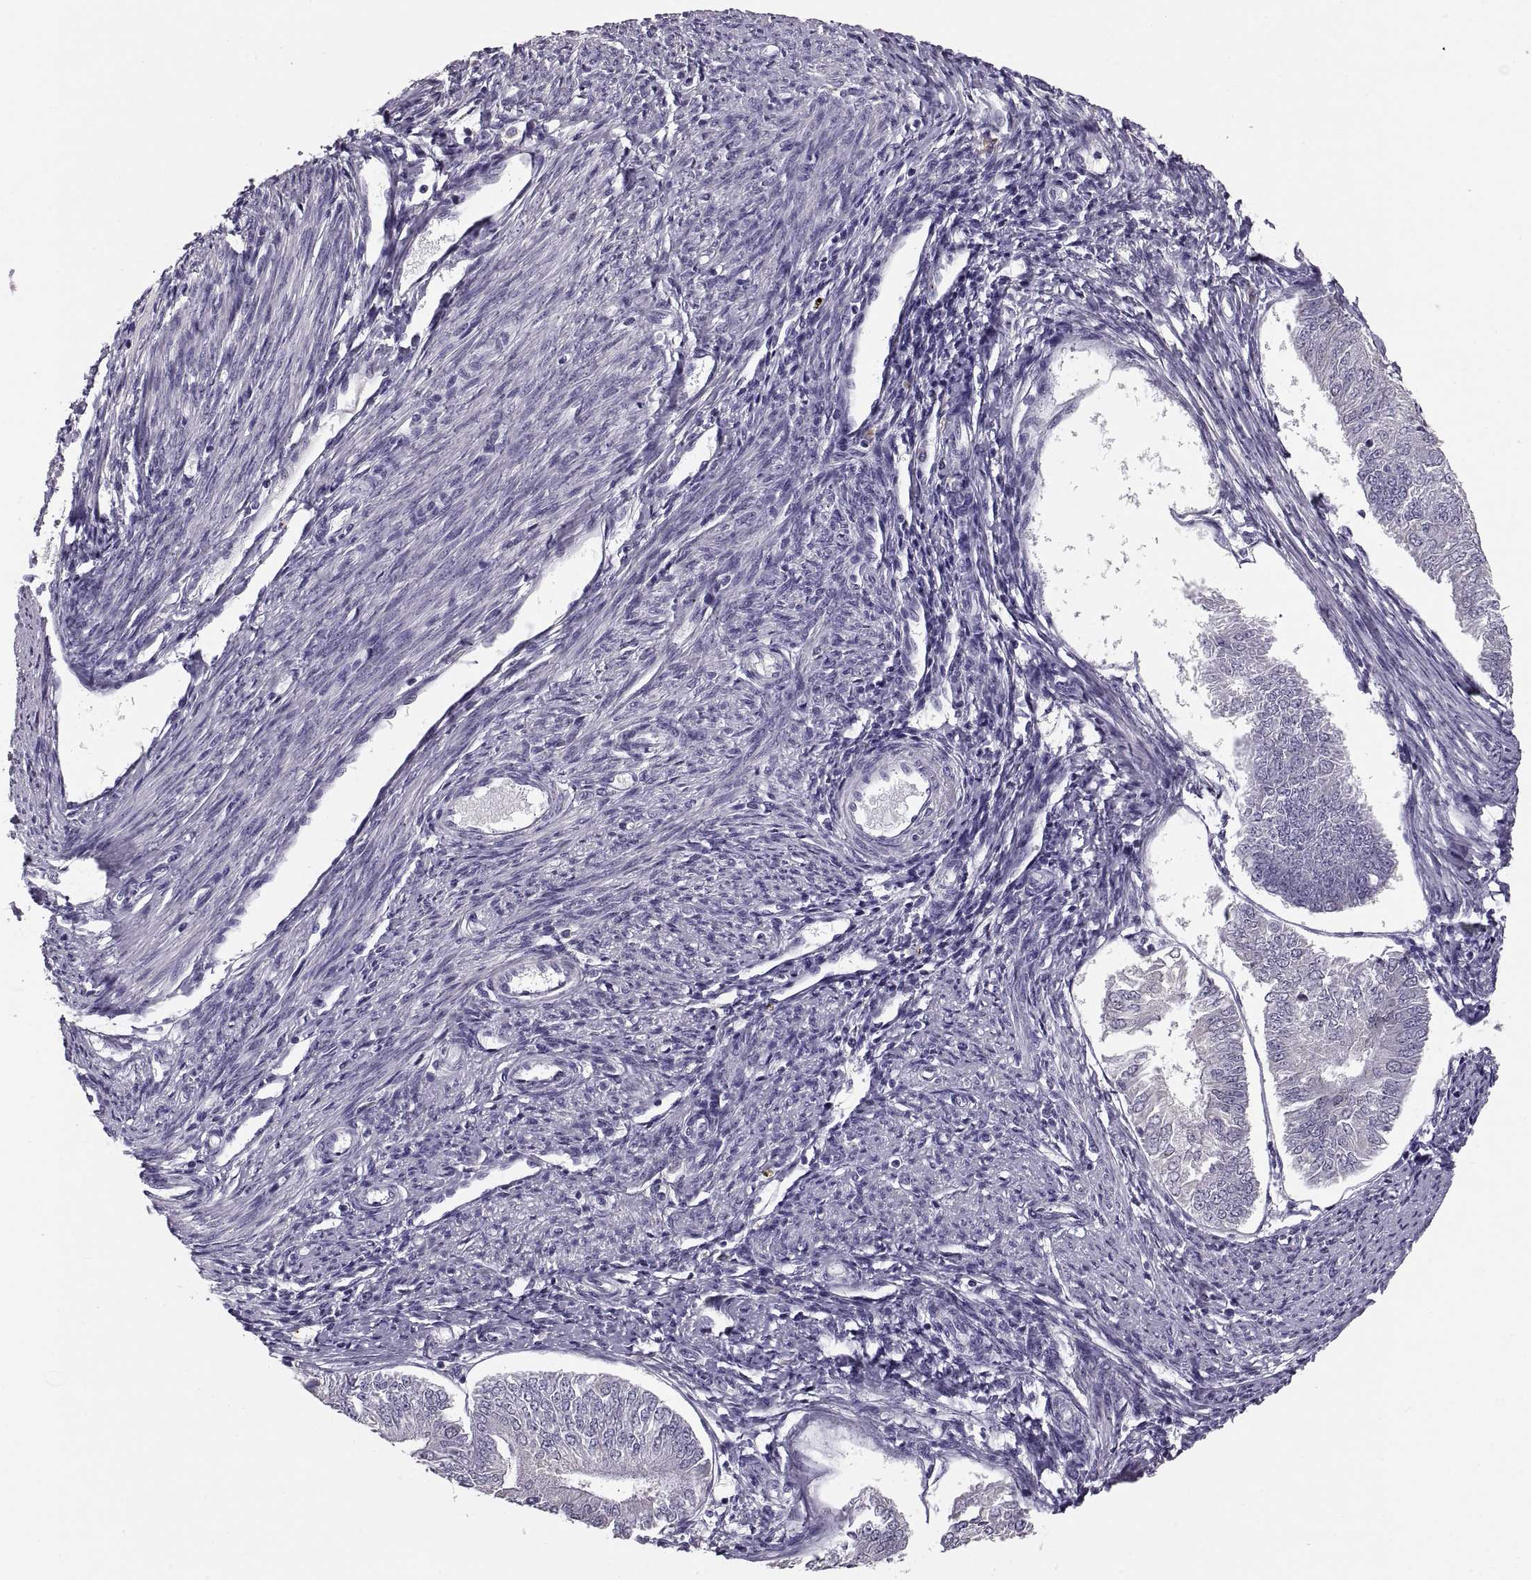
{"staining": {"intensity": "negative", "quantity": "none", "location": "none"}, "tissue": "endometrial cancer", "cell_type": "Tumor cells", "image_type": "cancer", "snomed": [{"axis": "morphology", "description": "Adenocarcinoma, NOS"}, {"axis": "topography", "description": "Endometrium"}], "caption": "A high-resolution photomicrograph shows immunohistochemistry (IHC) staining of adenocarcinoma (endometrial), which demonstrates no significant positivity in tumor cells. (DAB immunohistochemistry visualized using brightfield microscopy, high magnification).", "gene": "MAGEB18", "patient": {"sex": "female", "age": 58}}